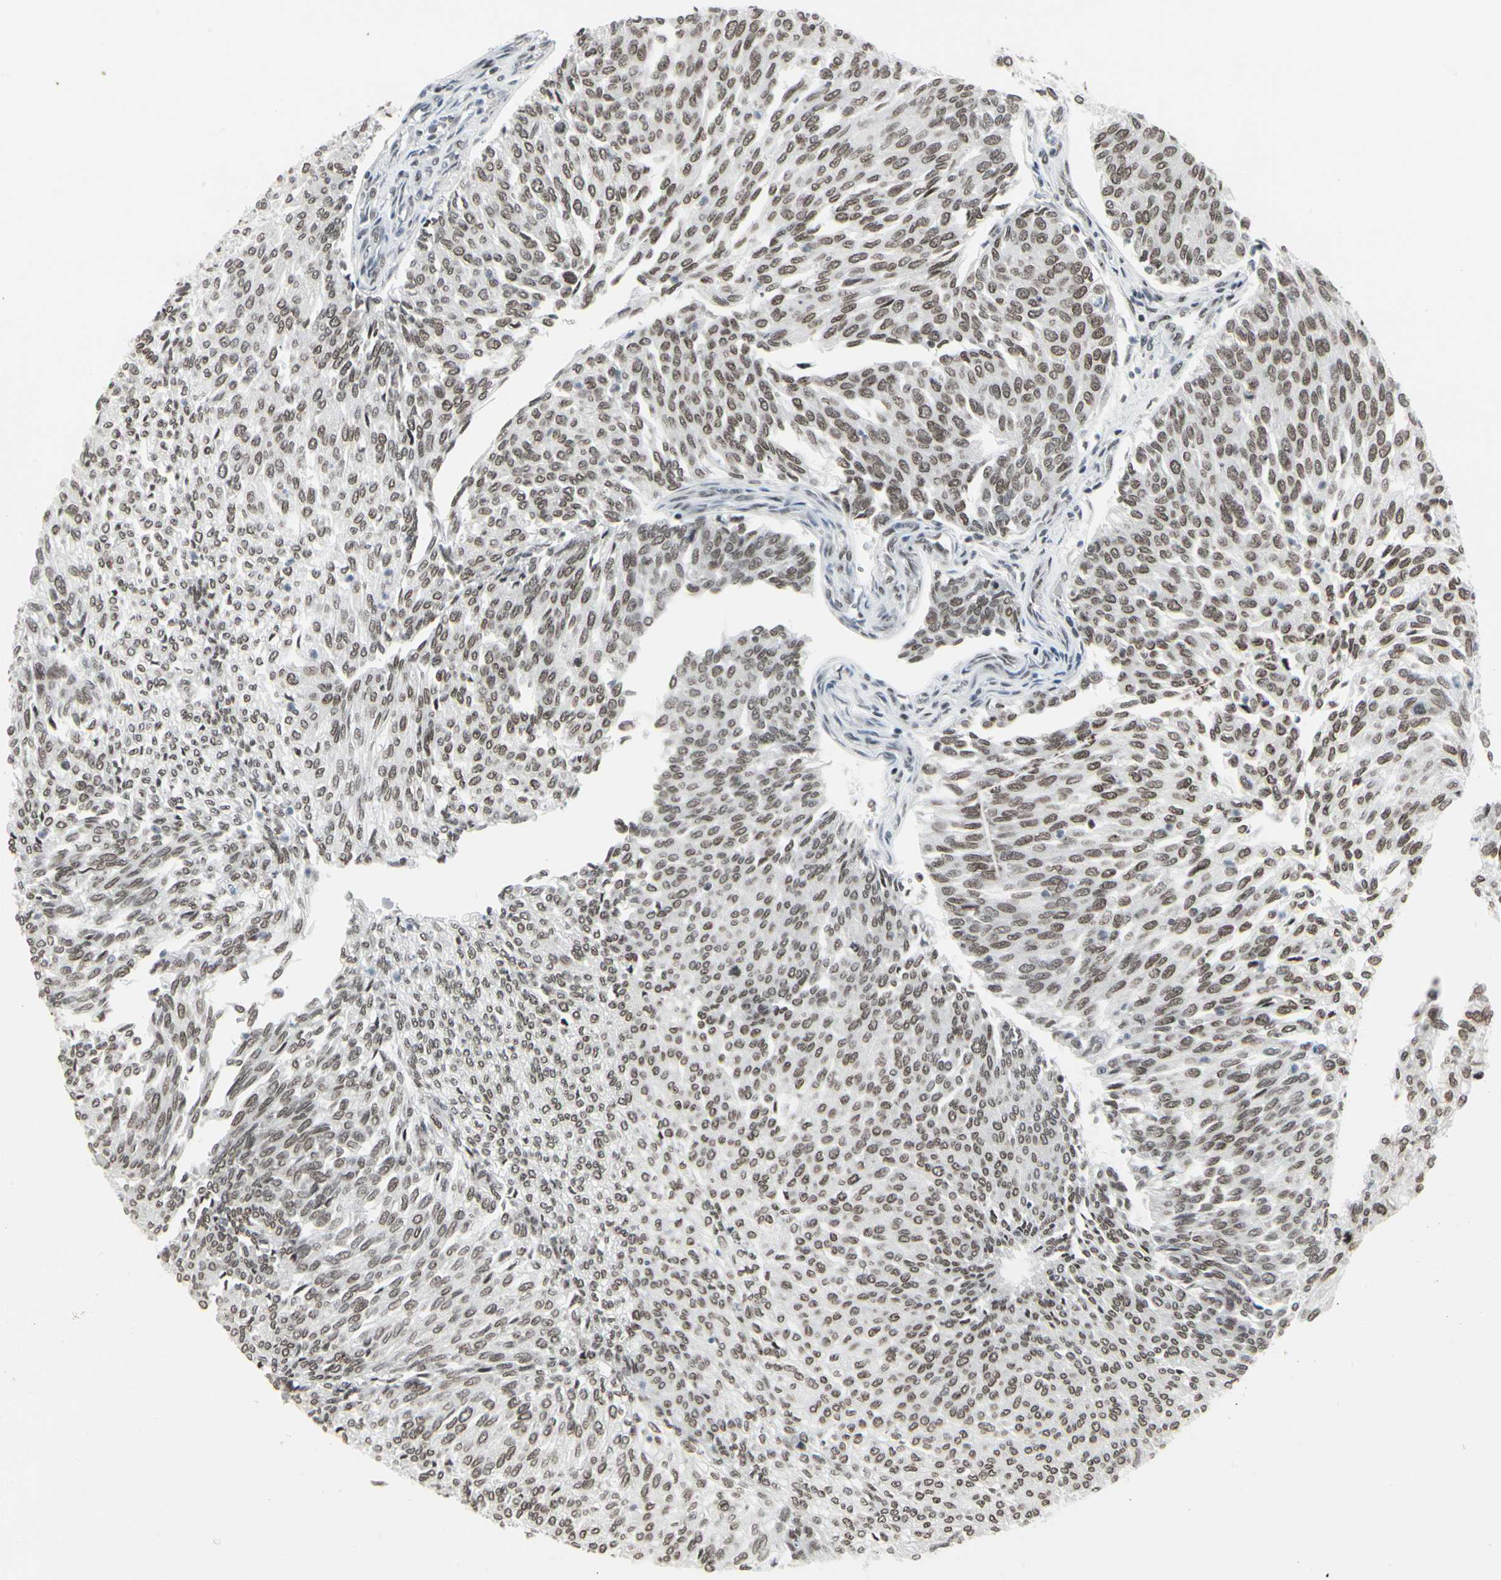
{"staining": {"intensity": "moderate", "quantity": ">75%", "location": "nuclear"}, "tissue": "urothelial cancer", "cell_type": "Tumor cells", "image_type": "cancer", "snomed": [{"axis": "morphology", "description": "Urothelial carcinoma, Low grade"}, {"axis": "topography", "description": "Urinary bladder"}], "caption": "Urothelial cancer stained for a protein displays moderate nuclear positivity in tumor cells.", "gene": "HMG20A", "patient": {"sex": "female", "age": 79}}